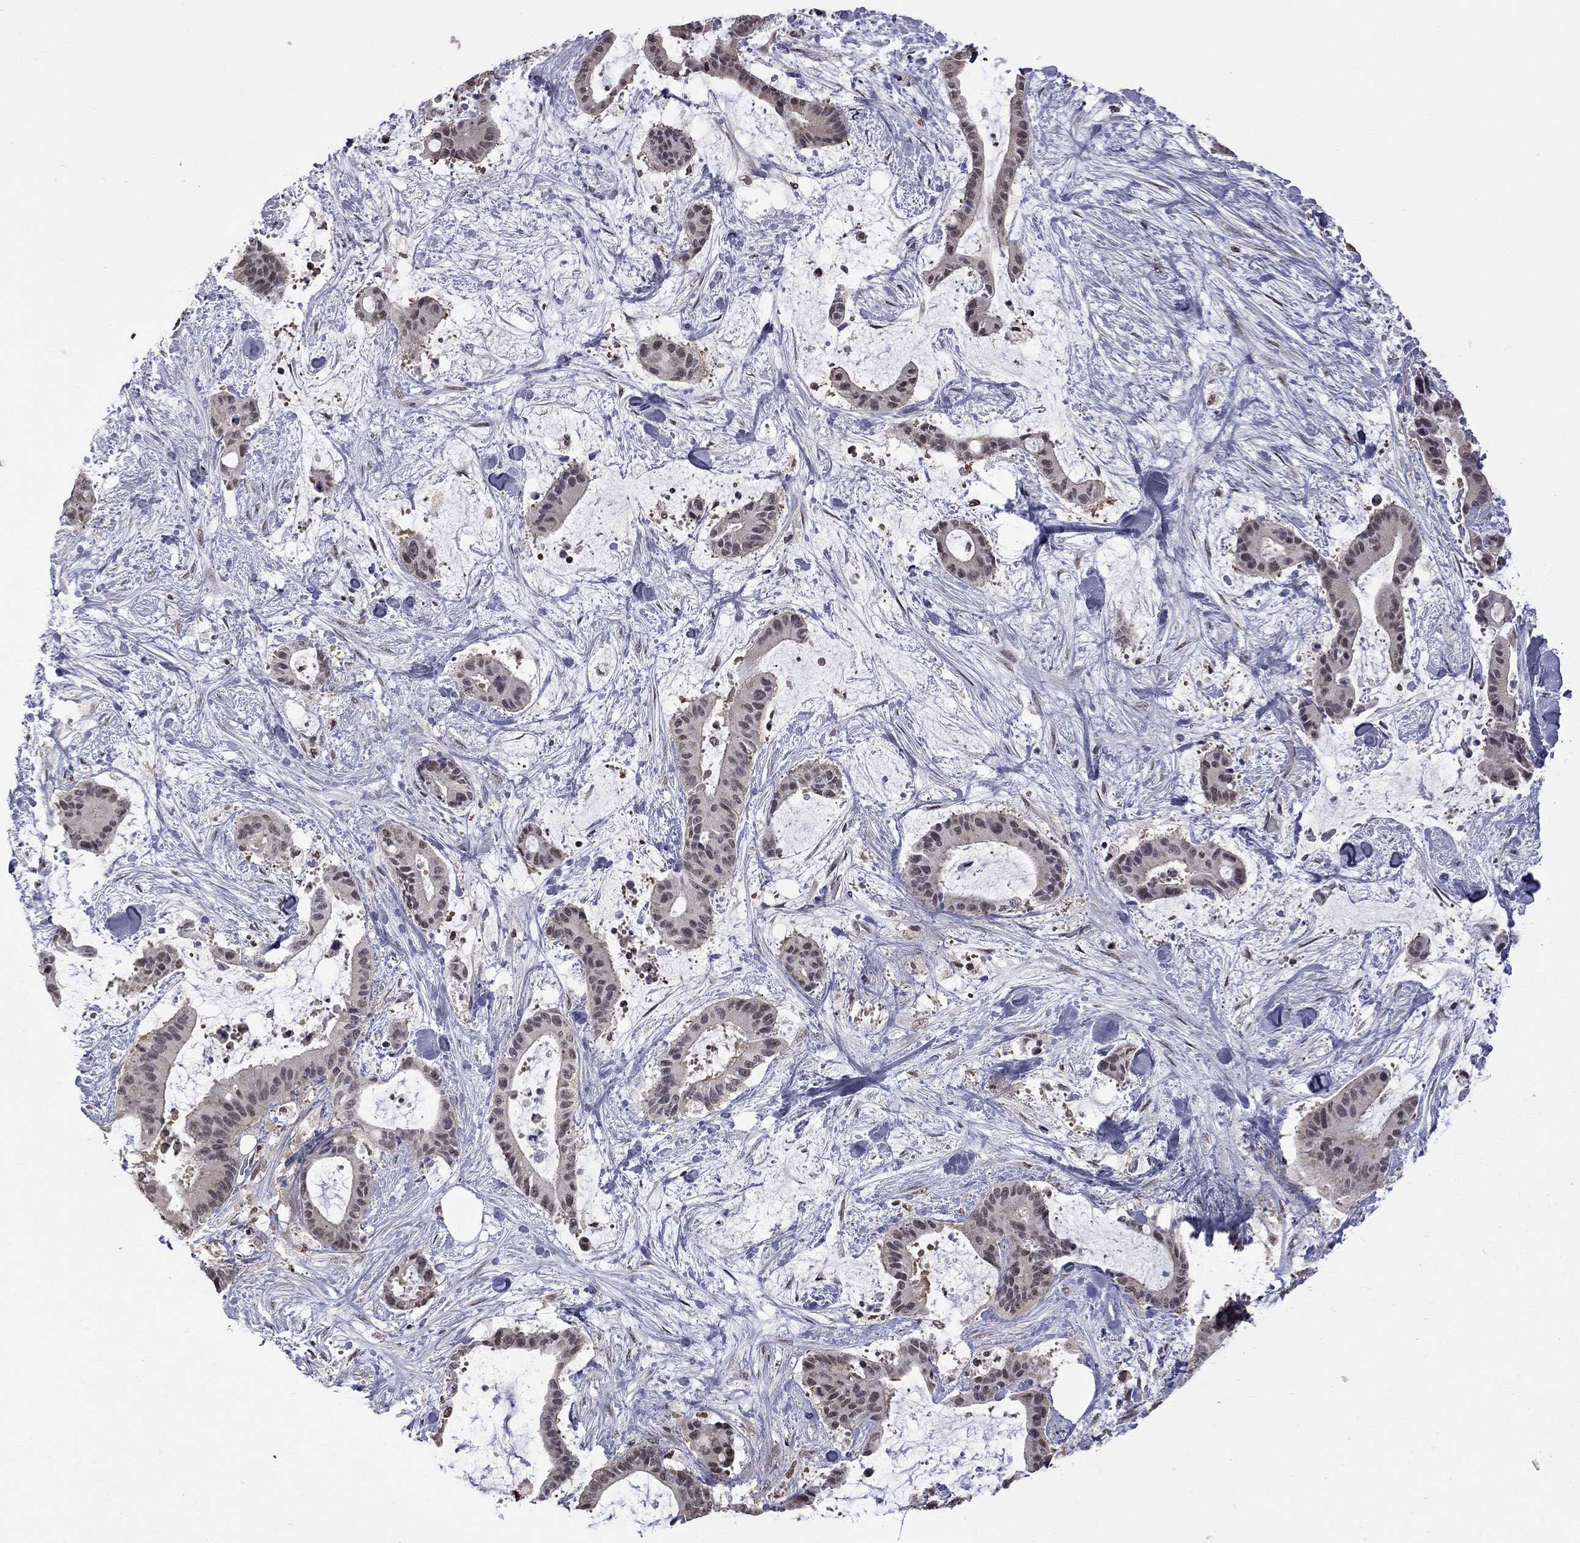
{"staining": {"intensity": "weak", "quantity": "<25%", "location": "cytoplasmic/membranous"}, "tissue": "liver cancer", "cell_type": "Tumor cells", "image_type": "cancer", "snomed": [{"axis": "morphology", "description": "Cholangiocarcinoma"}, {"axis": "topography", "description": "Liver"}], "caption": "A photomicrograph of liver cholangiocarcinoma stained for a protein shows no brown staining in tumor cells. (Brightfield microscopy of DAB (3,3'-diaminobenzidine) immunohistochemistry (IHC) at high magnification).", "gene": "RFWD3", "patient": {"sex": "female", "age": 73}}